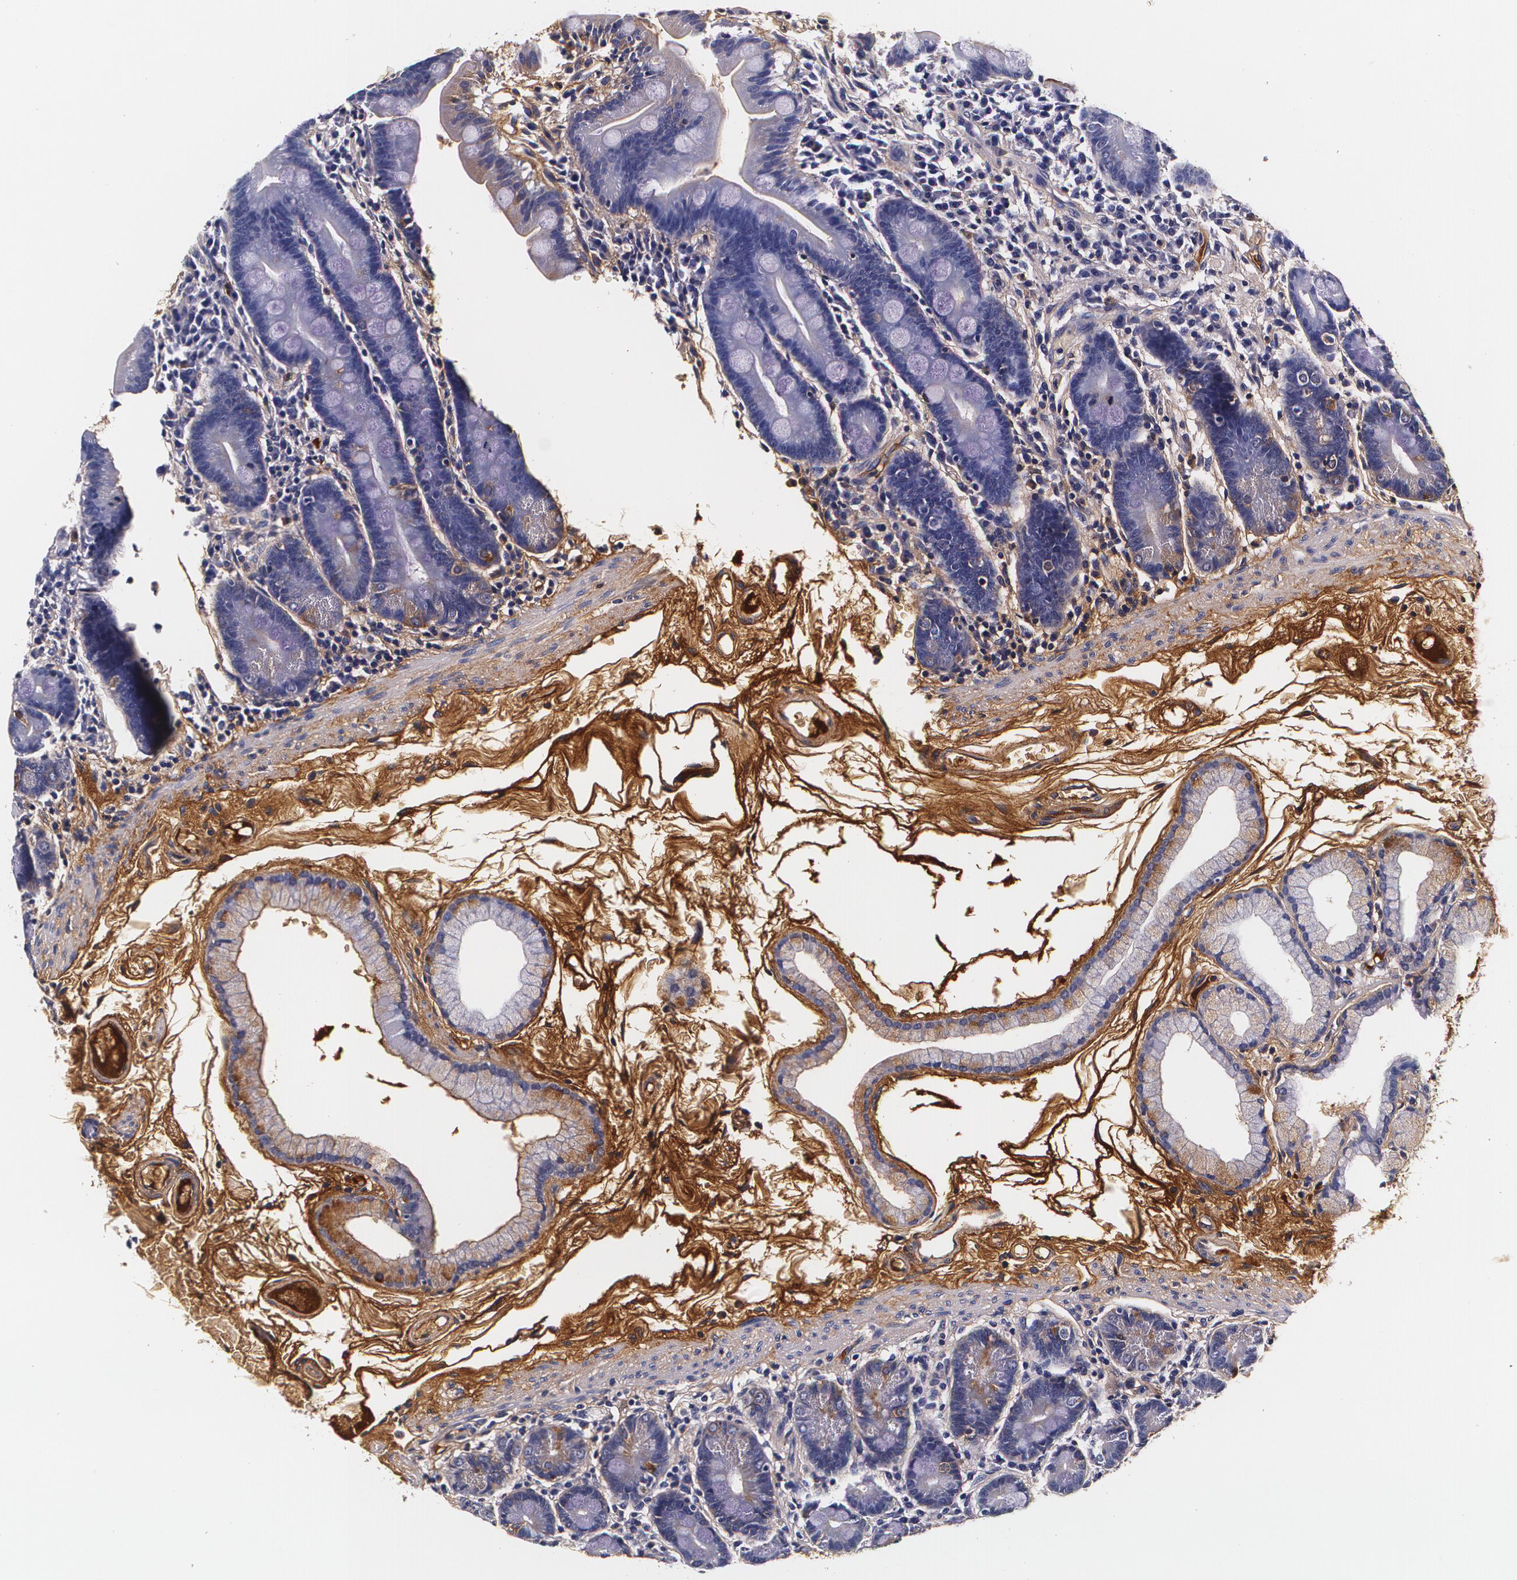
{"staining": {"intensity": "weak", "quantity": "<25%", "location": "cytoplasmic/membranous"}, "tissue": "duodenum", "cell_type": "Glandular cells", "image_type": "normal", "snomed": [{"axis": "morphology", "description": "Normal tissue, NOS"}, {"axis": "topography", "description": "Duodenum"}], "caption": "Immunohistochemistry of unremarkable human duodenum reveals no positivity in glandular cells. (DAB (3,3'-diaminobenzidine) immunohistochemistry (IHC) with hematoxylin counter stain).", "gene": "TTR", "patient": {"sex": "male", "age": 50}}